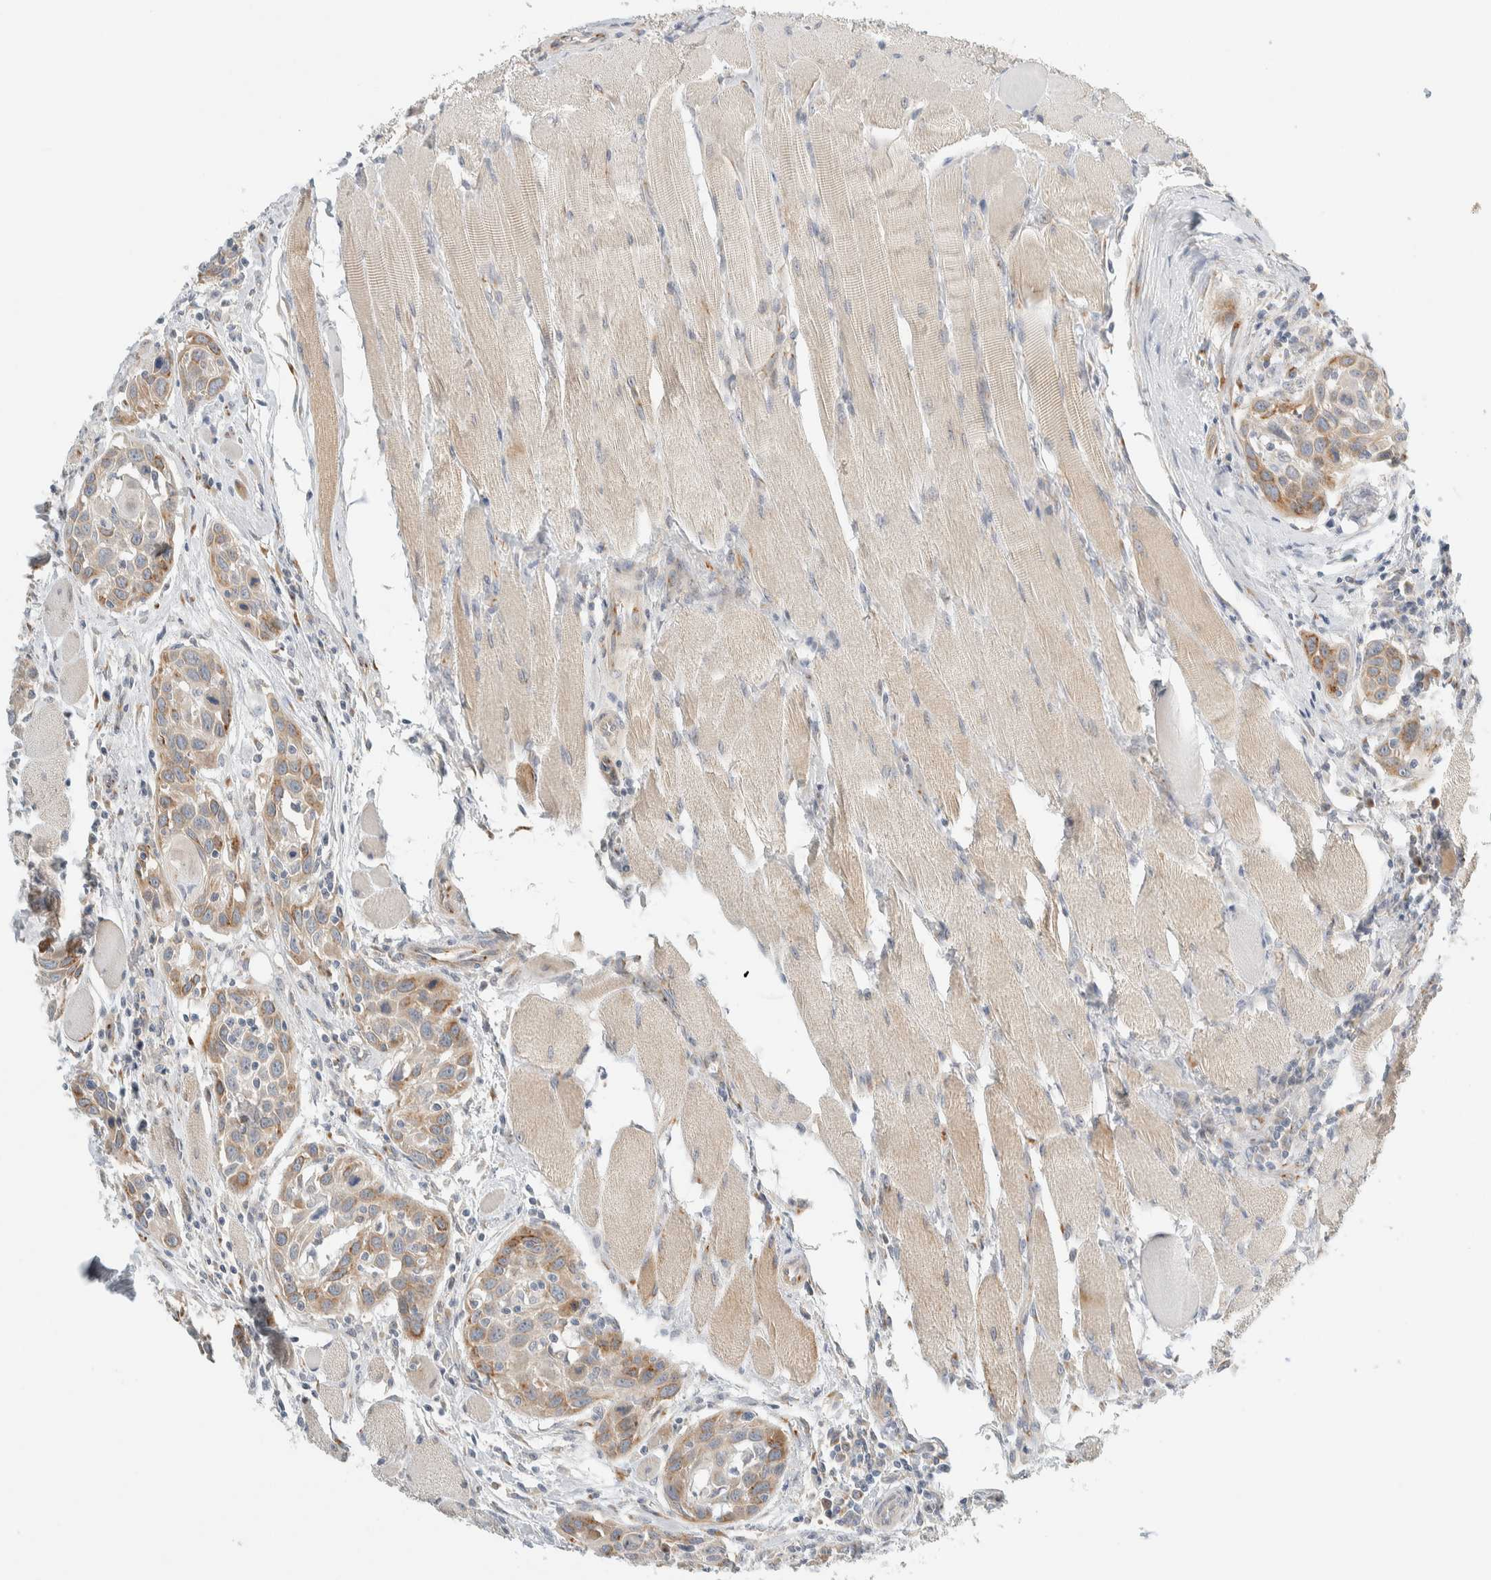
{"staining": {"intensity": "moderate", "quantity": ">75%", "location": "cytoplasmic/membranous"}, "tissue": "head and neck cancer", "cell_type": "Tumor cells", "image_type": "cancer", "snomed": [{"axis": "morphology", "description": "Squamous cell carcinoma, NOS"}, {"axis": "topography", "description": "Oral tissue"}, {"axis": "topography", "description": "Head-Neck"}], "caption": "Immunohistochemical staining of head and neck squamous cell carcinoma shows medium levels of moderate cytoplasmic/membranous expression in approximately >75% of tumor cells.", "gene": "TMEM184B", "patient": {"sex": "female", "age": 50}}